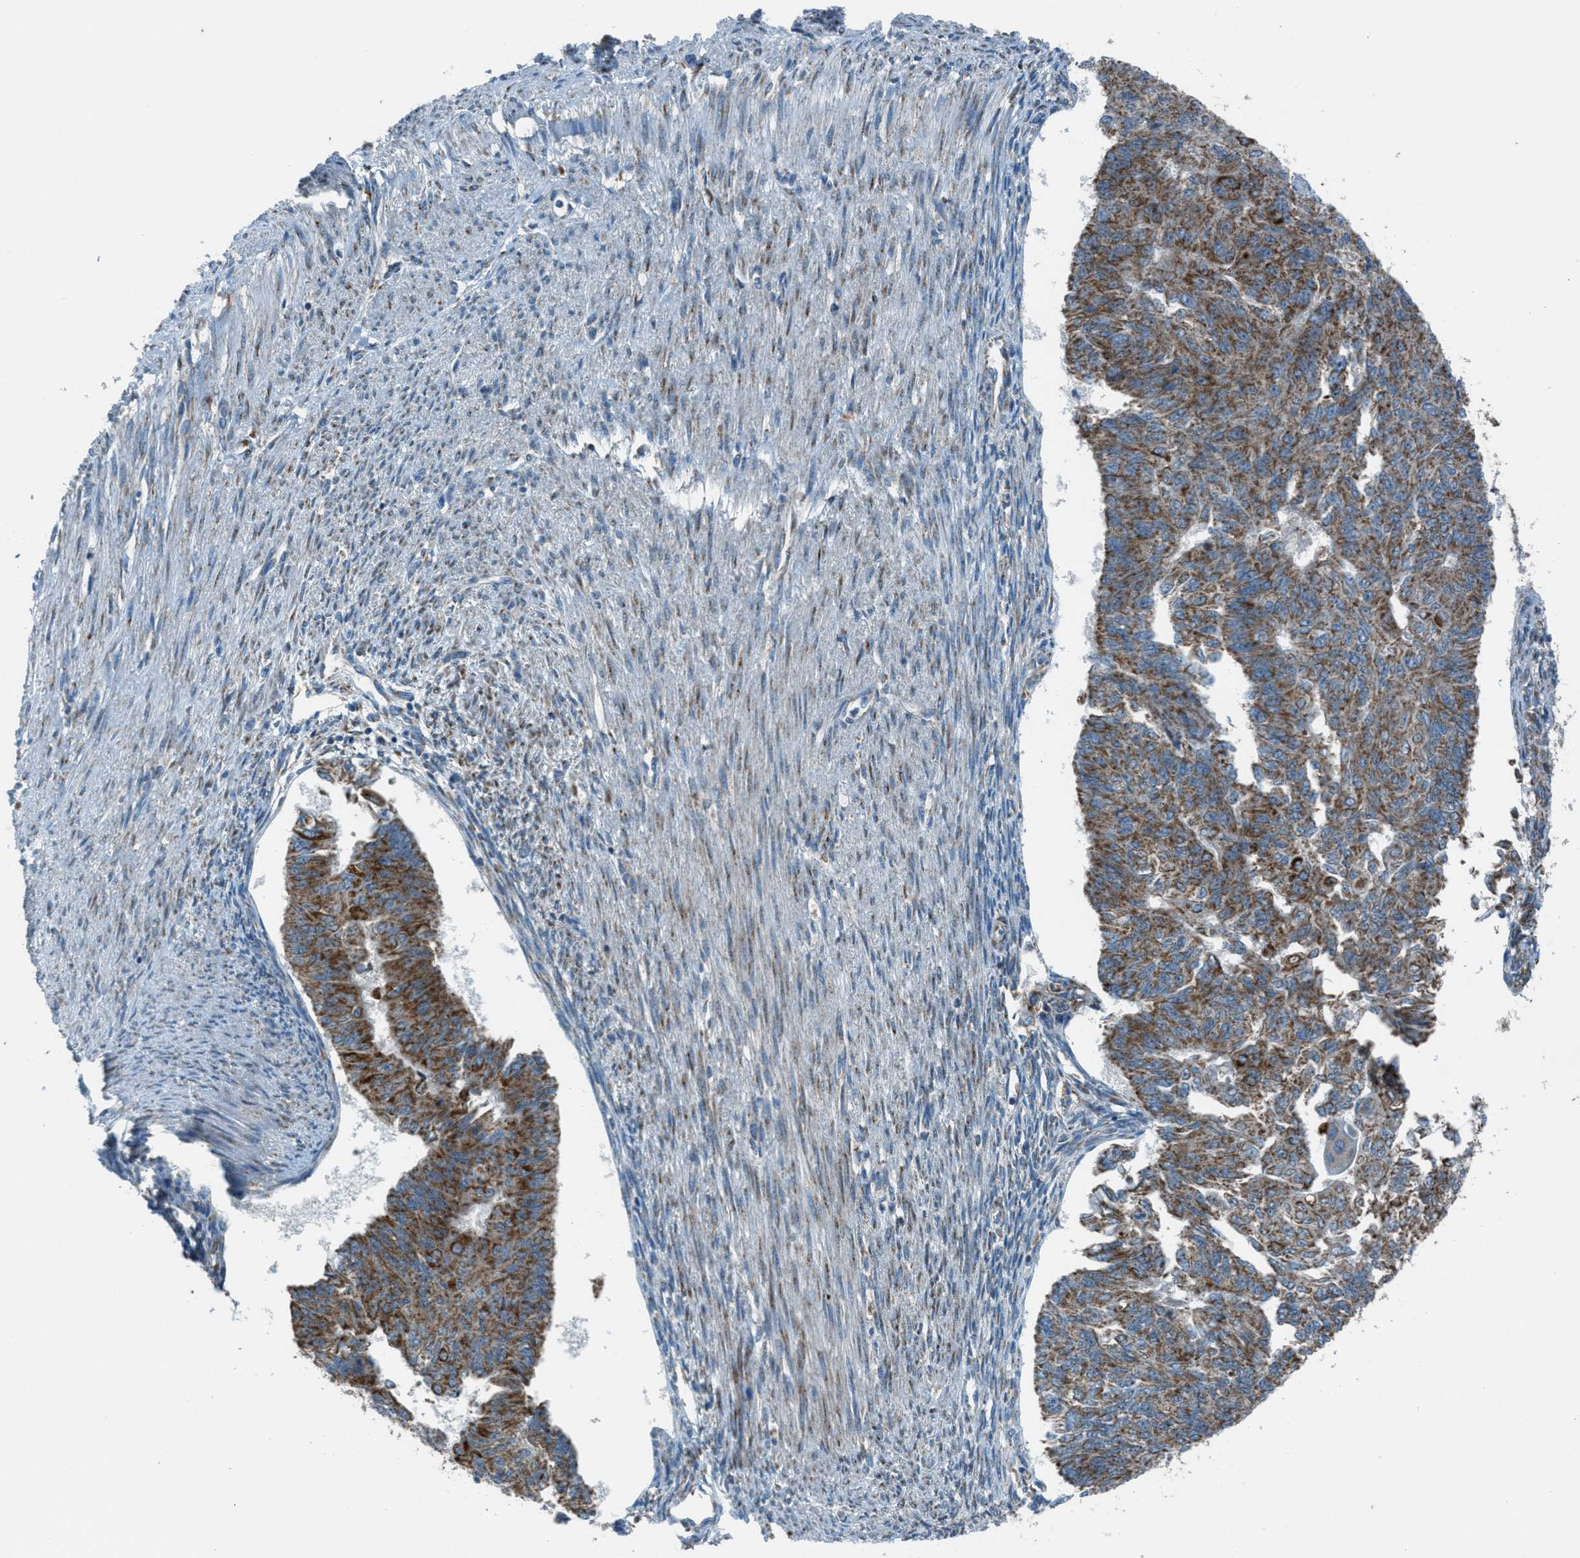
{"staining": {"intensity": "moderate", "quantity": ">75%", "location": "cytoplasmic/membranous"}, "tissue": "endometrial cancer", "cell_type": "Tumor cells", "image_type": "cancer", "snomed": [{"axis": "morphology", "description": "Adenocarcinoma, NOS"}, {"axis": "topography", "description": "Endometrium"}], "caption": "Human endometrial cancer stained with a protein marker shows moderate staining in tumor cells.", "gene": "BCKDK", "patient": {"sex": "female", "age": 32}}